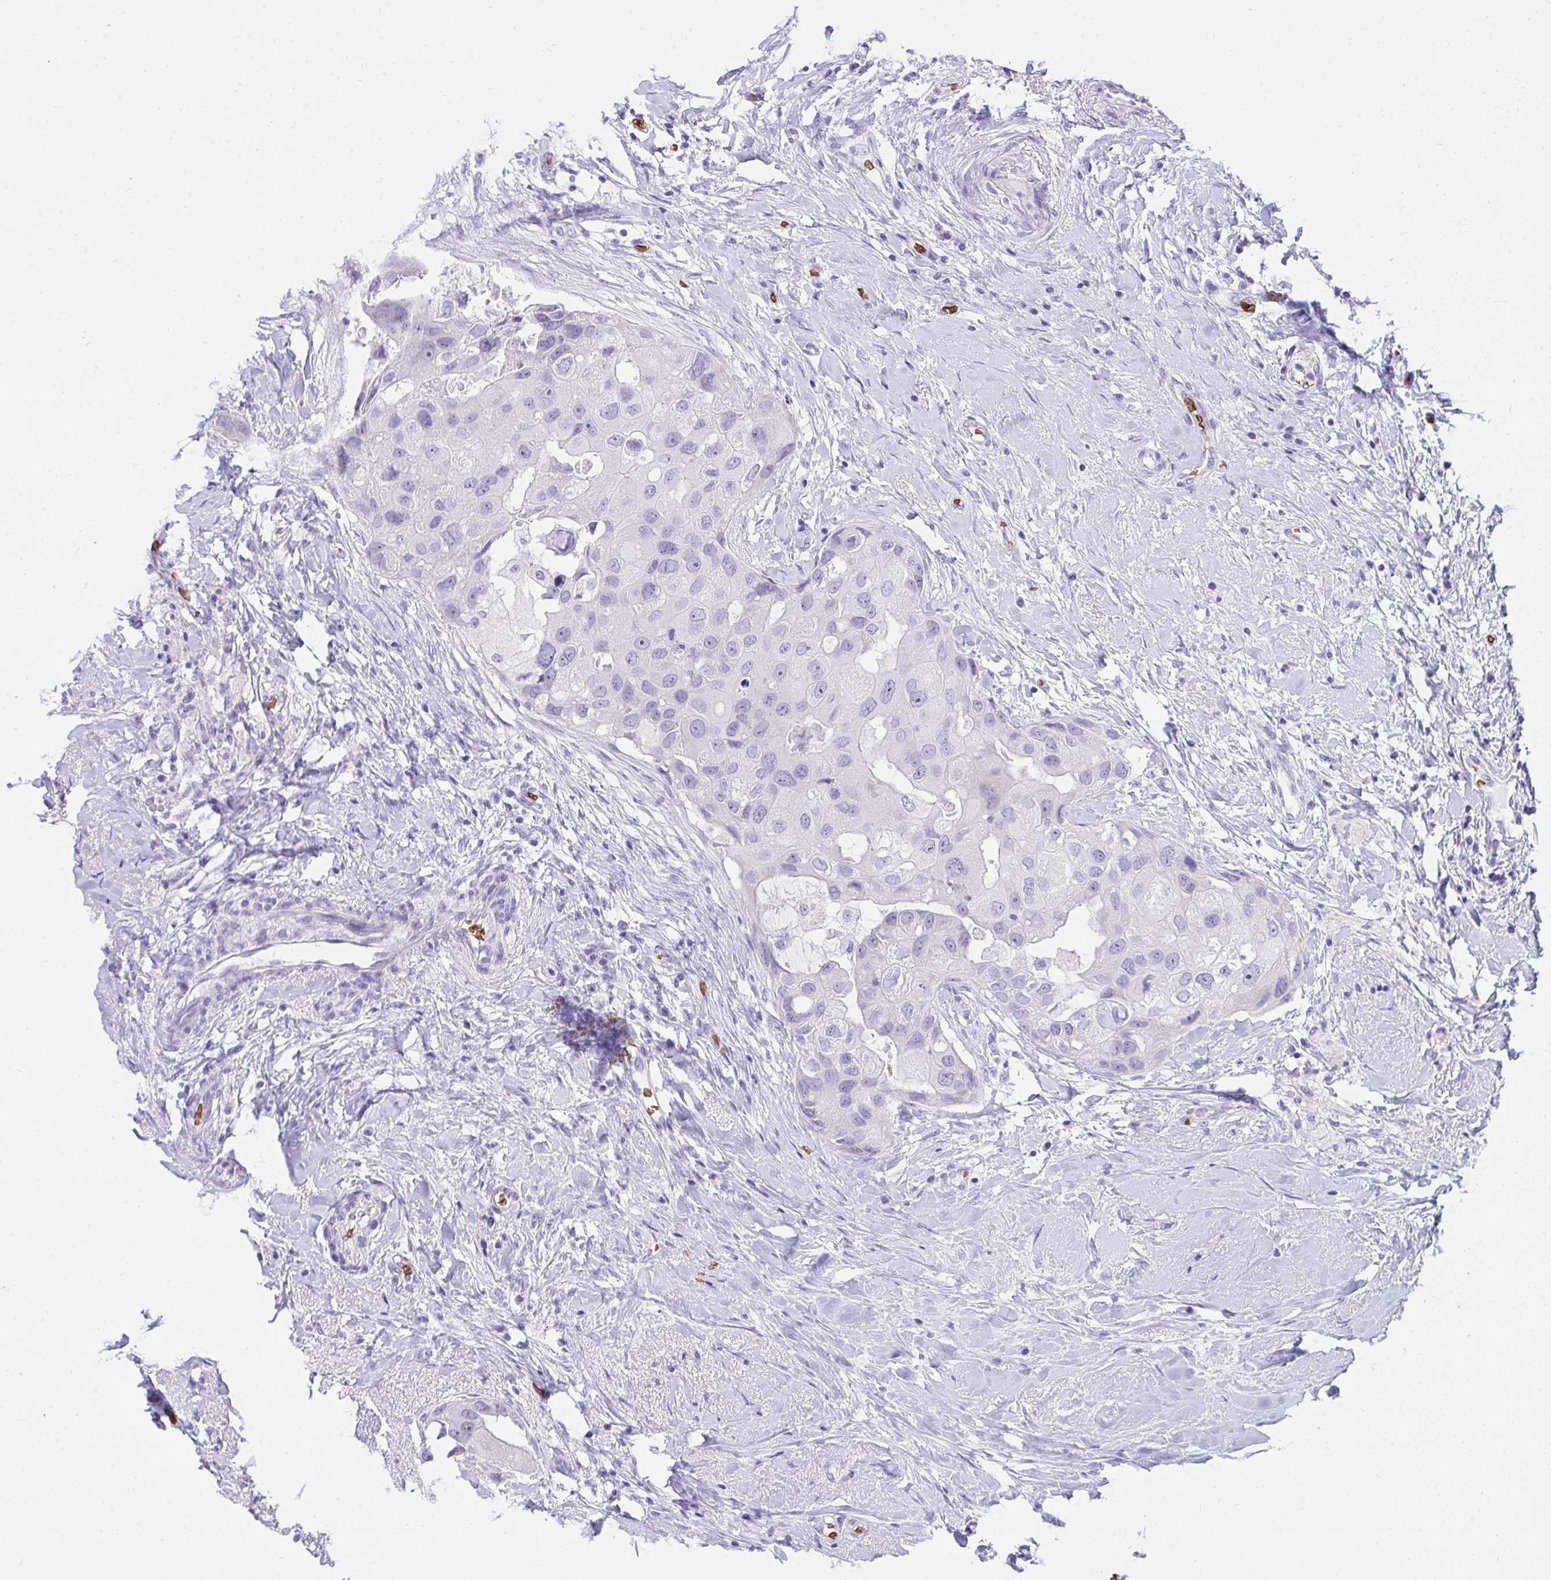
{"staining": {"intensity": "negative", "quantity": "none", "location": "none"}, "tissue": "breast cancer", "cell_type": "Tumor cells", "image_type": "cancer", "snomed": [{"axis": "morphology", "description": "Duct carcinoma"}, {"axis": "topography", "description": "Breast"}], "caption": "An IHC image of breast invasive ductal carcinoma is shown. There is no staining in tumor cells of breast invasive ductal carcinoma. The staining was performed using DAB (3,3'-diaminobenzidine) to visualize the protein expression in brown, while the nuclei were stained in blue with hematoxylin (Magnification: 20x).", "gene": "ANK1", "patient": {"sex": "female", "age": 43}}